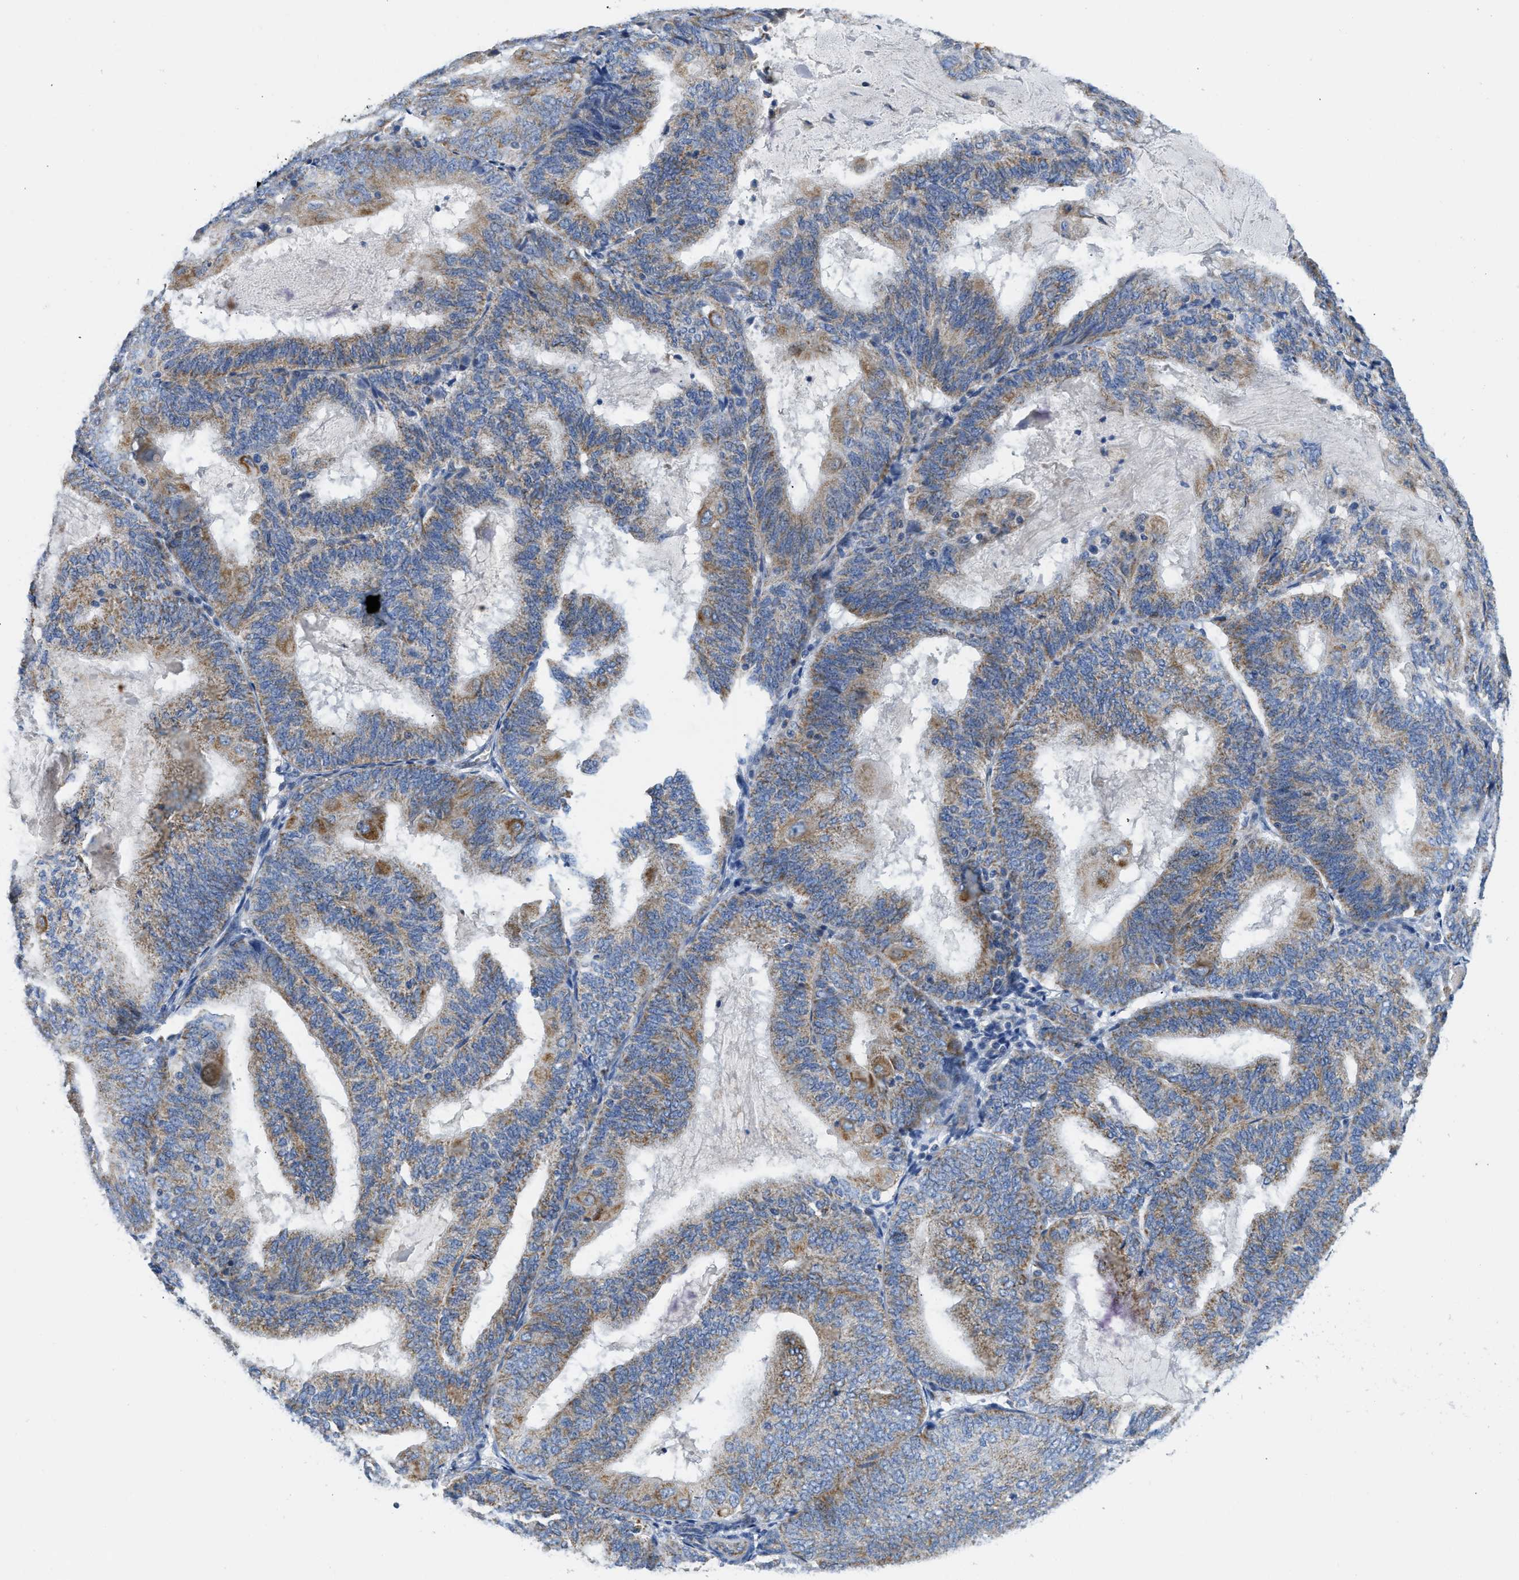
{"staining": {"intensity": "weak", "quantity": ">75%", "location": "cytoplasmic/membranous"}, "tissue": "endometrial cancer", "cell_type": "Tumor cells", "image_type": "cancer", "snomed": [{"axis": "morphology", "description": "Adenocarcinoma, NOS"}, {"axis": "topography", "description": "Endometrium"}], "caption": "This is a photomicrograph of IHC staining of endometrial cancer (adenocarcinoma), which shows weak expression in the cytoplasmic/membranous of tumor cells.", "gene": "SLC25A13", "patient": {"sex": "female", "age": 81}}